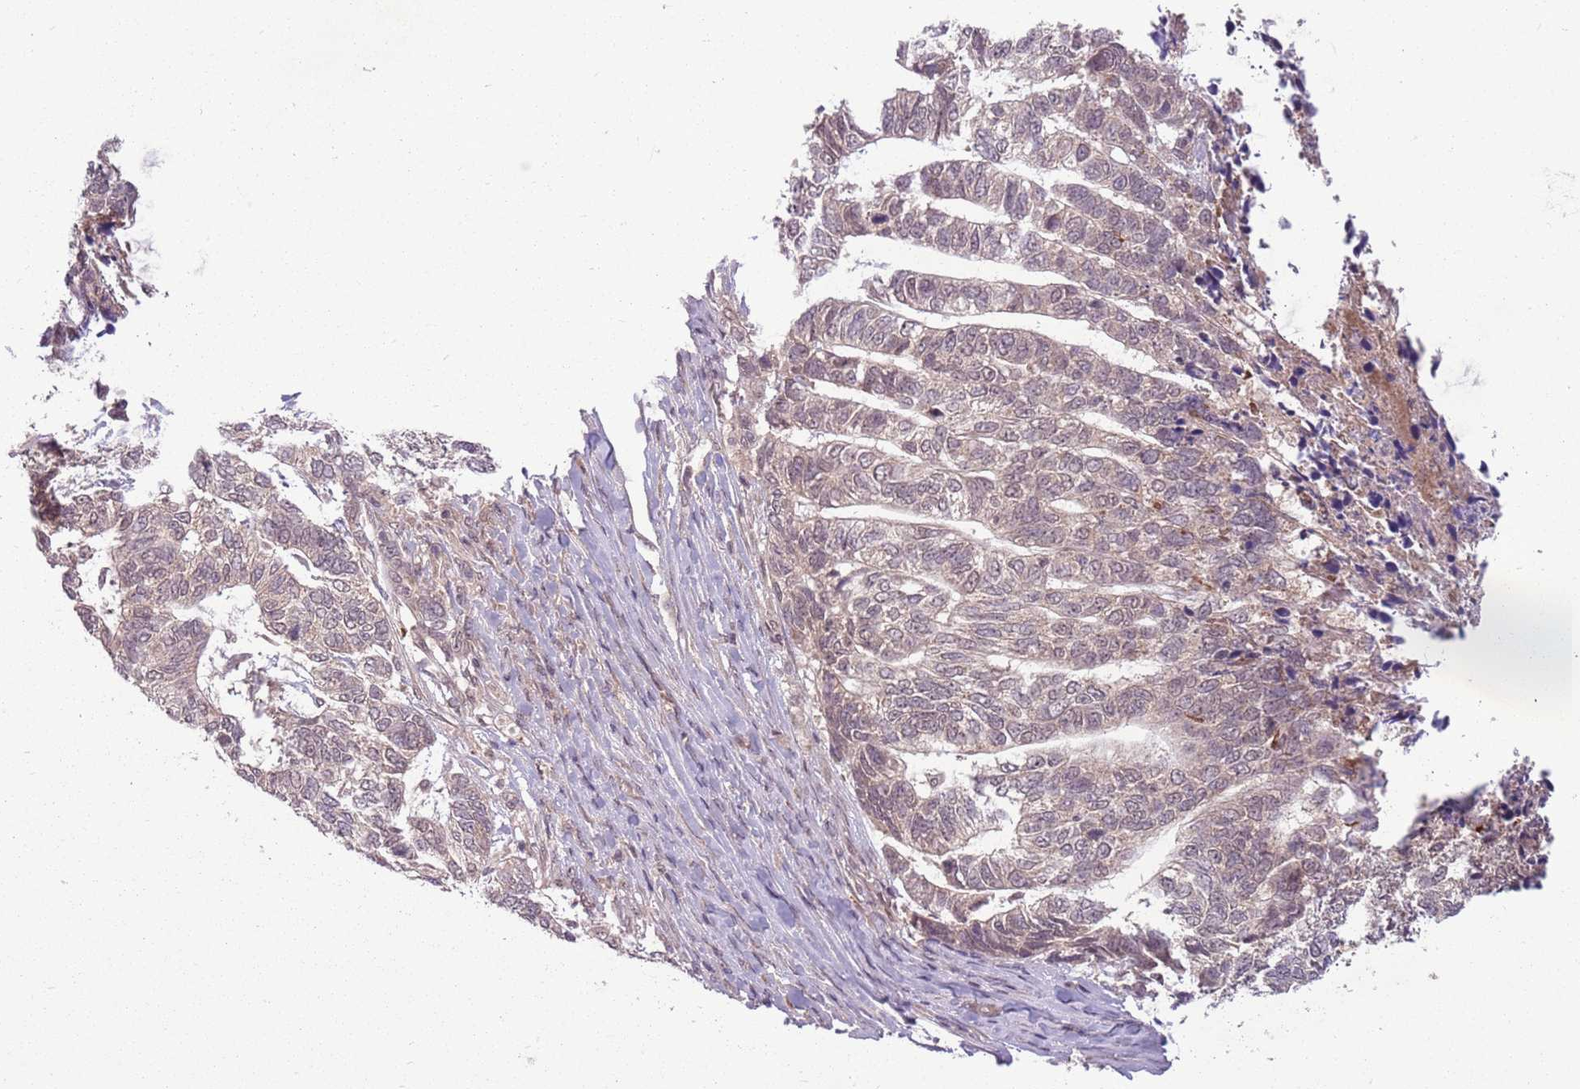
{"staining": {"intensity": "weak", "quantity": "<25%", "location": "cytoplasmic/membranous"}, "tissue": "skin cancer", "cell_type": "Tumor cells", "image_type": "cancer", "snomed": [{"axis": "morphology", "description": "Basal cell carcinoma"}, {"axis": "topography", "description": "Skin"}], "caption": "A high-resolution histopathology image shows immunohistochemistry (IHC) staining of skin cancer, which displays no significant staining in tumor cells.", "gene": "ADAMTS3", "patient": {"sex": "female", "age": 65}}